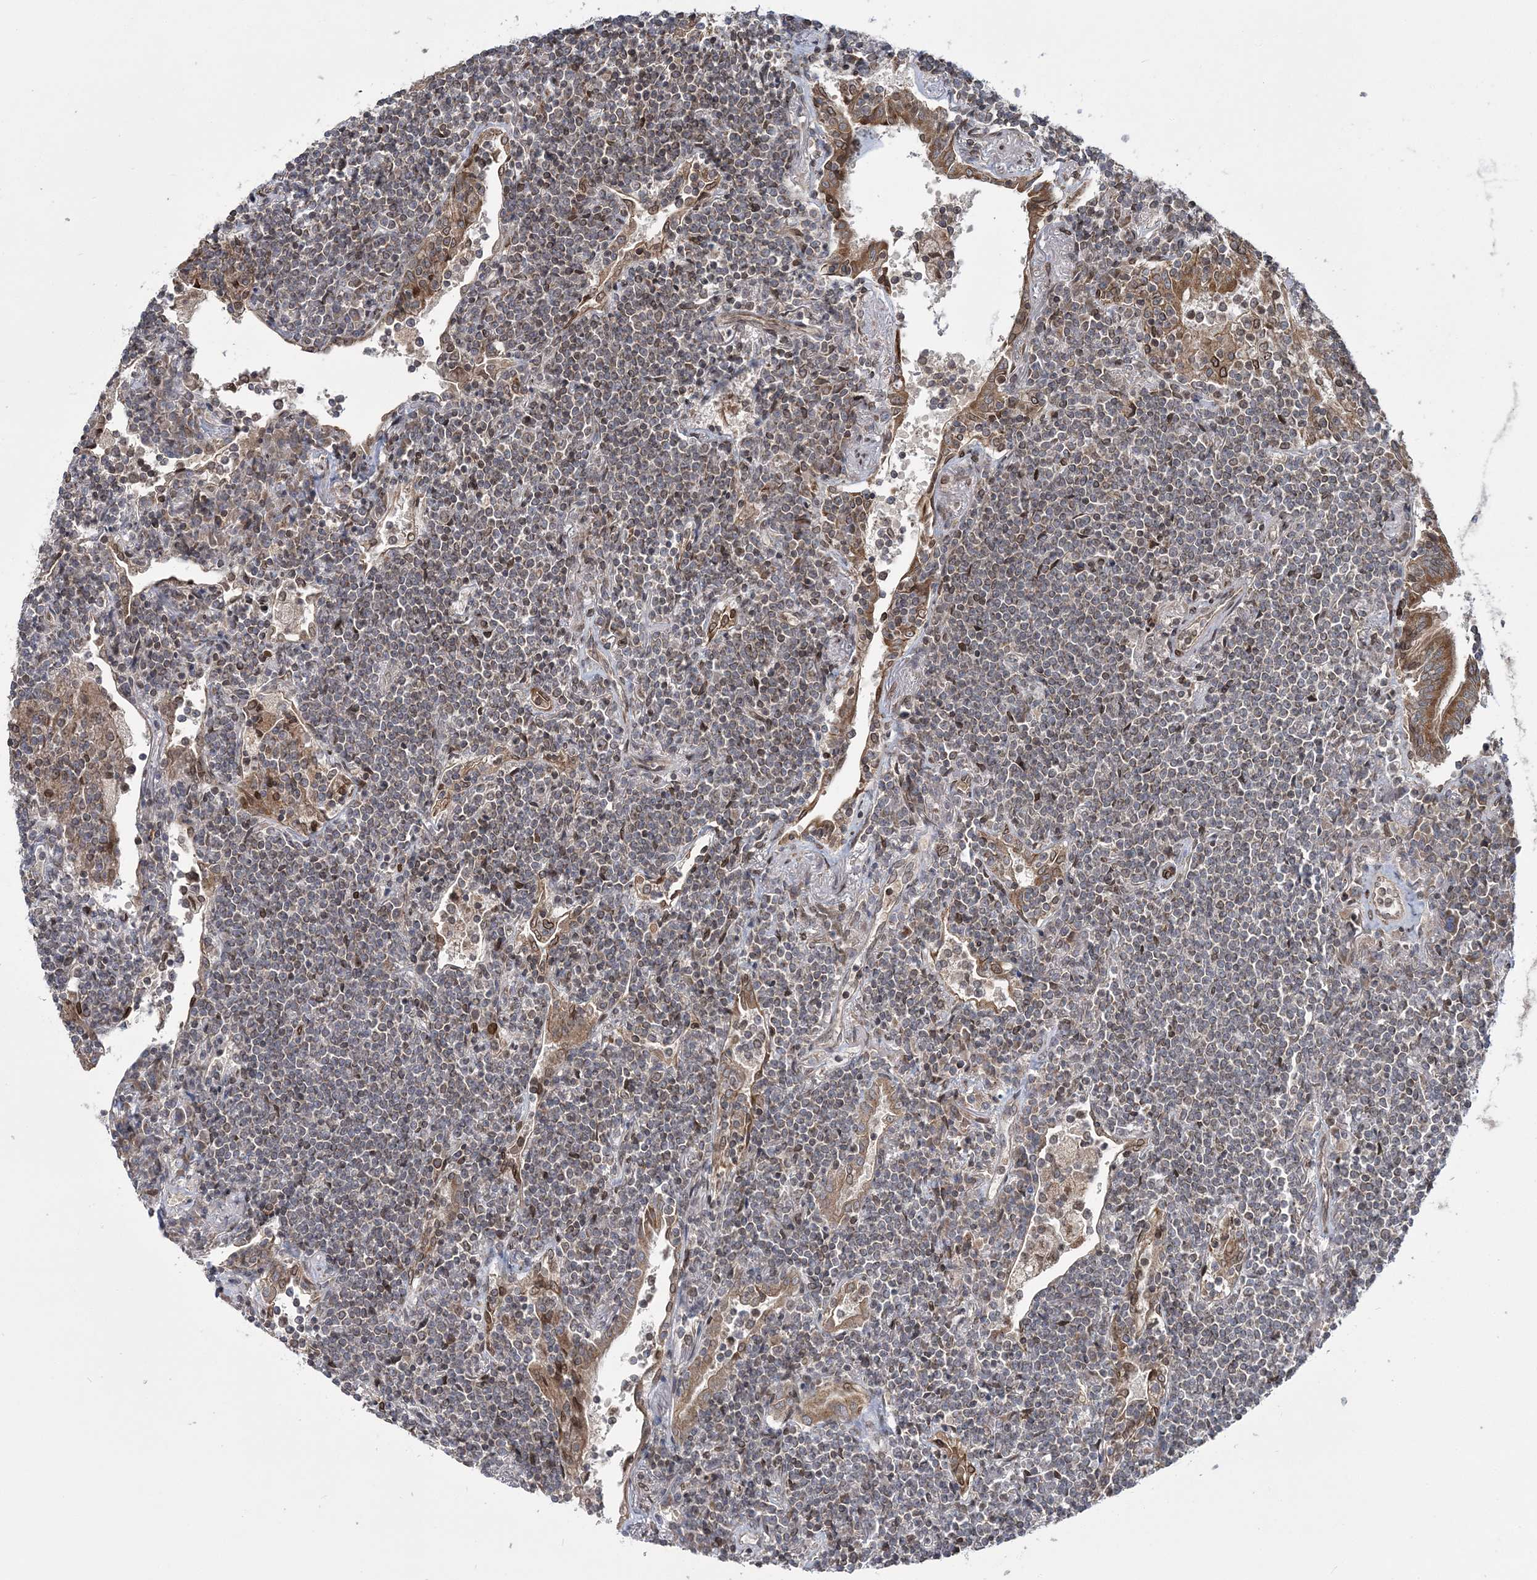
{"staining": {"intensity": "weak", "quantity": "25%-75%", "location": "cytoplasmic/membranous,nuclear"}, "tissue": "lymphoma", "cell_type": "Tumor cells", "image_type": "cancer", "snomed": [{"axis": "morphology", "description": "Malignant lymphoma, non-Hodgkin's type, Low grade"}, {"axis": "topography", "description": "Lung"}], "caption": "Immunohistochemistry photomicrograph of neoplastic tissue: human lymphoma stained using immunohistochemistry (IHC) displays low levels of weak protein expression localized specifically in the cytoplasmic/membranous and nuclear of tumor cells, appearing as a cytoplasmic/membranous and nuclear brown color.", "gene": "DNAJC27", "patient": {"sex": "female", "age": 71}}